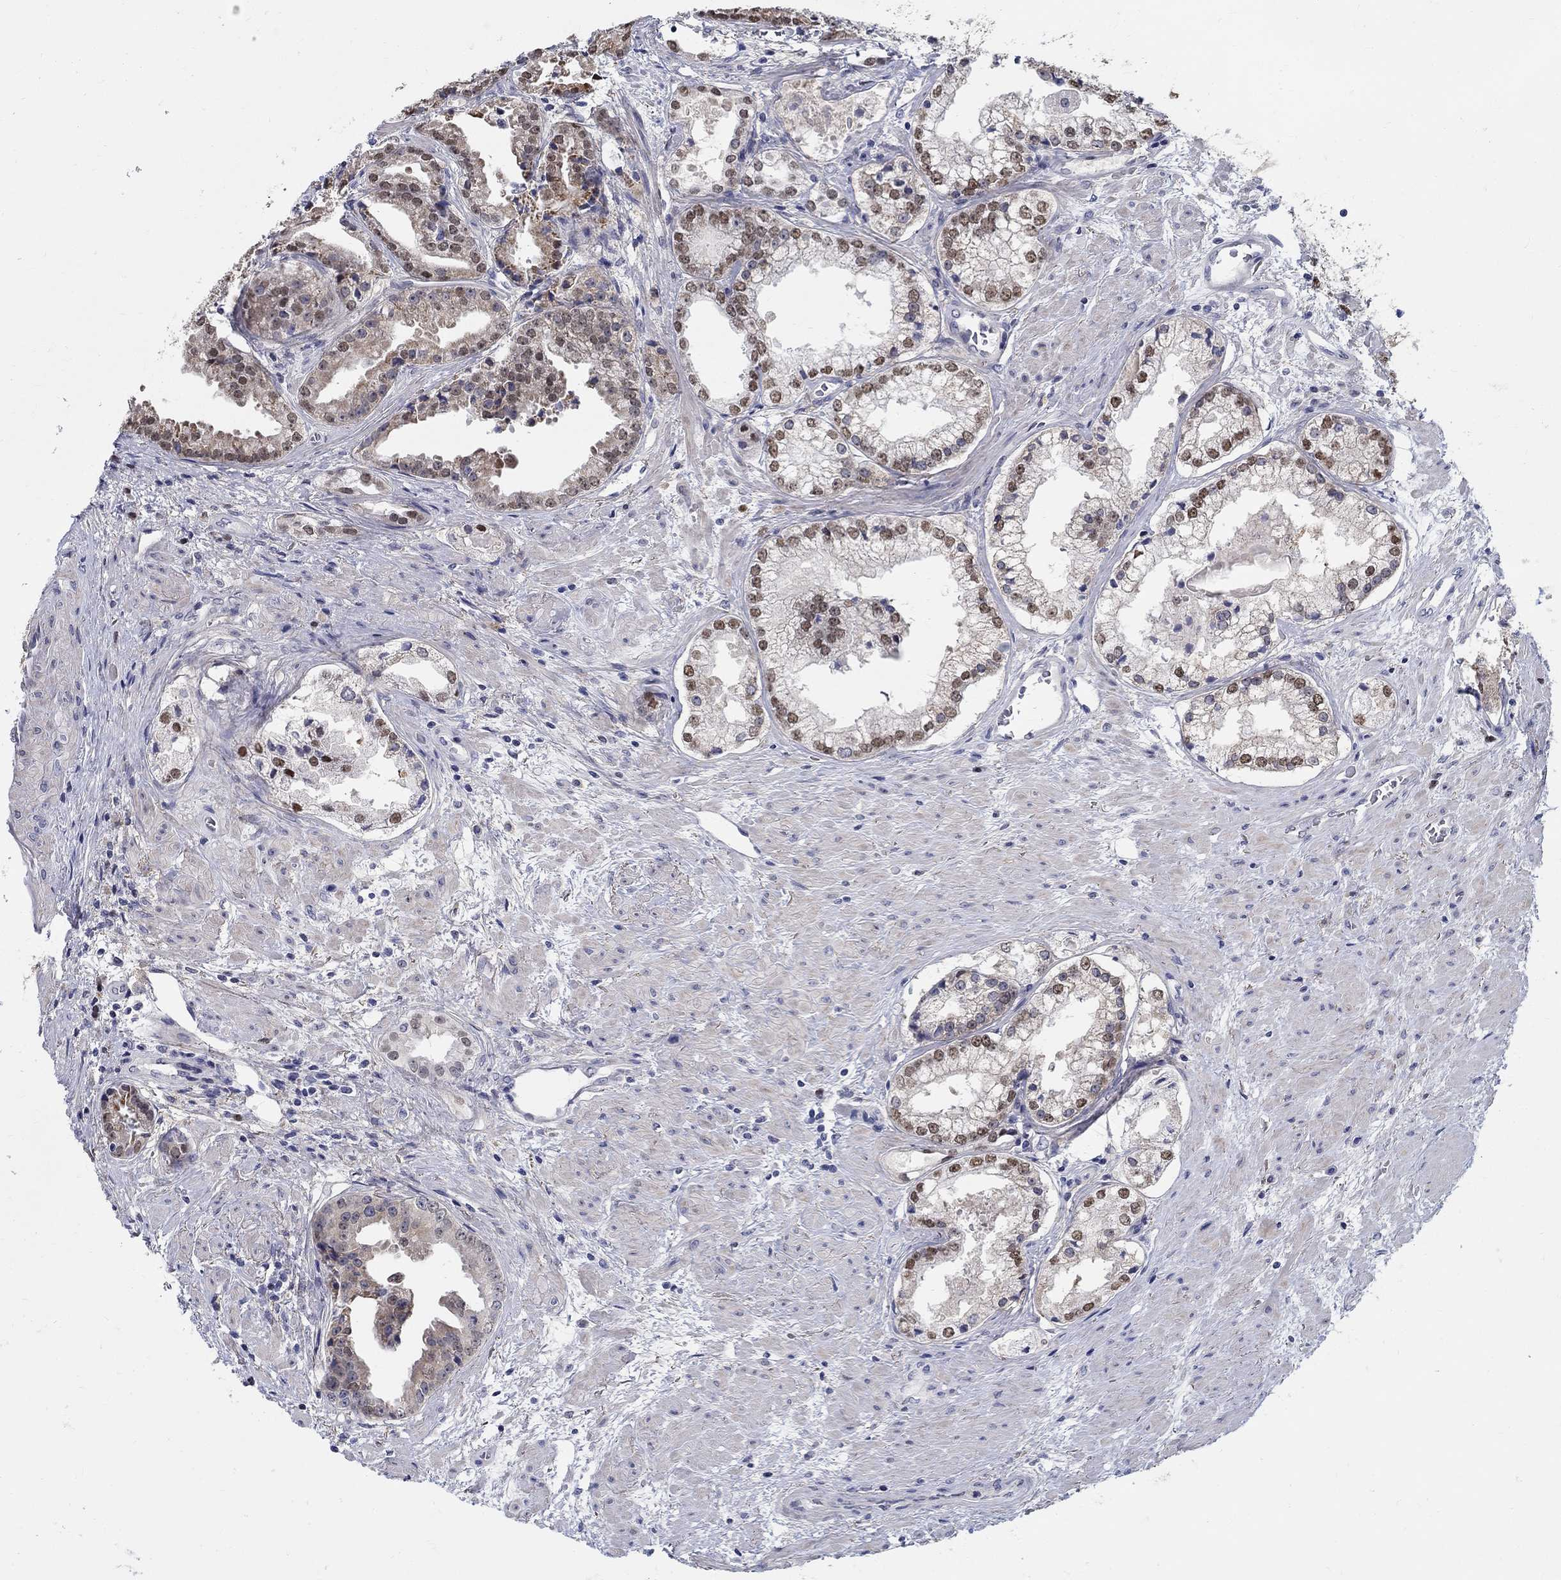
{"staining": {"intensity": "strong", "quantity": "25%-75%", "location": "nuclear"}, "tissue": "prostate cancer", "cell_type": "Tumor cells", "image_type": "cancer", "snomed": [{"axis": "morphology", "description": "Adenocarcinoma, NOS"}, {"axis": "morphology", "description": "Adenocarcinoma, High grade"}, {"axis": "topography", "description": "Prostate"}], "caption": "Prostate adenocarcinoma tissue reveals strong nuclear staining in about 25%-75% of tumor cells", "gene": "C16orf46", "patient": {"sex": "male", "age": 64}}